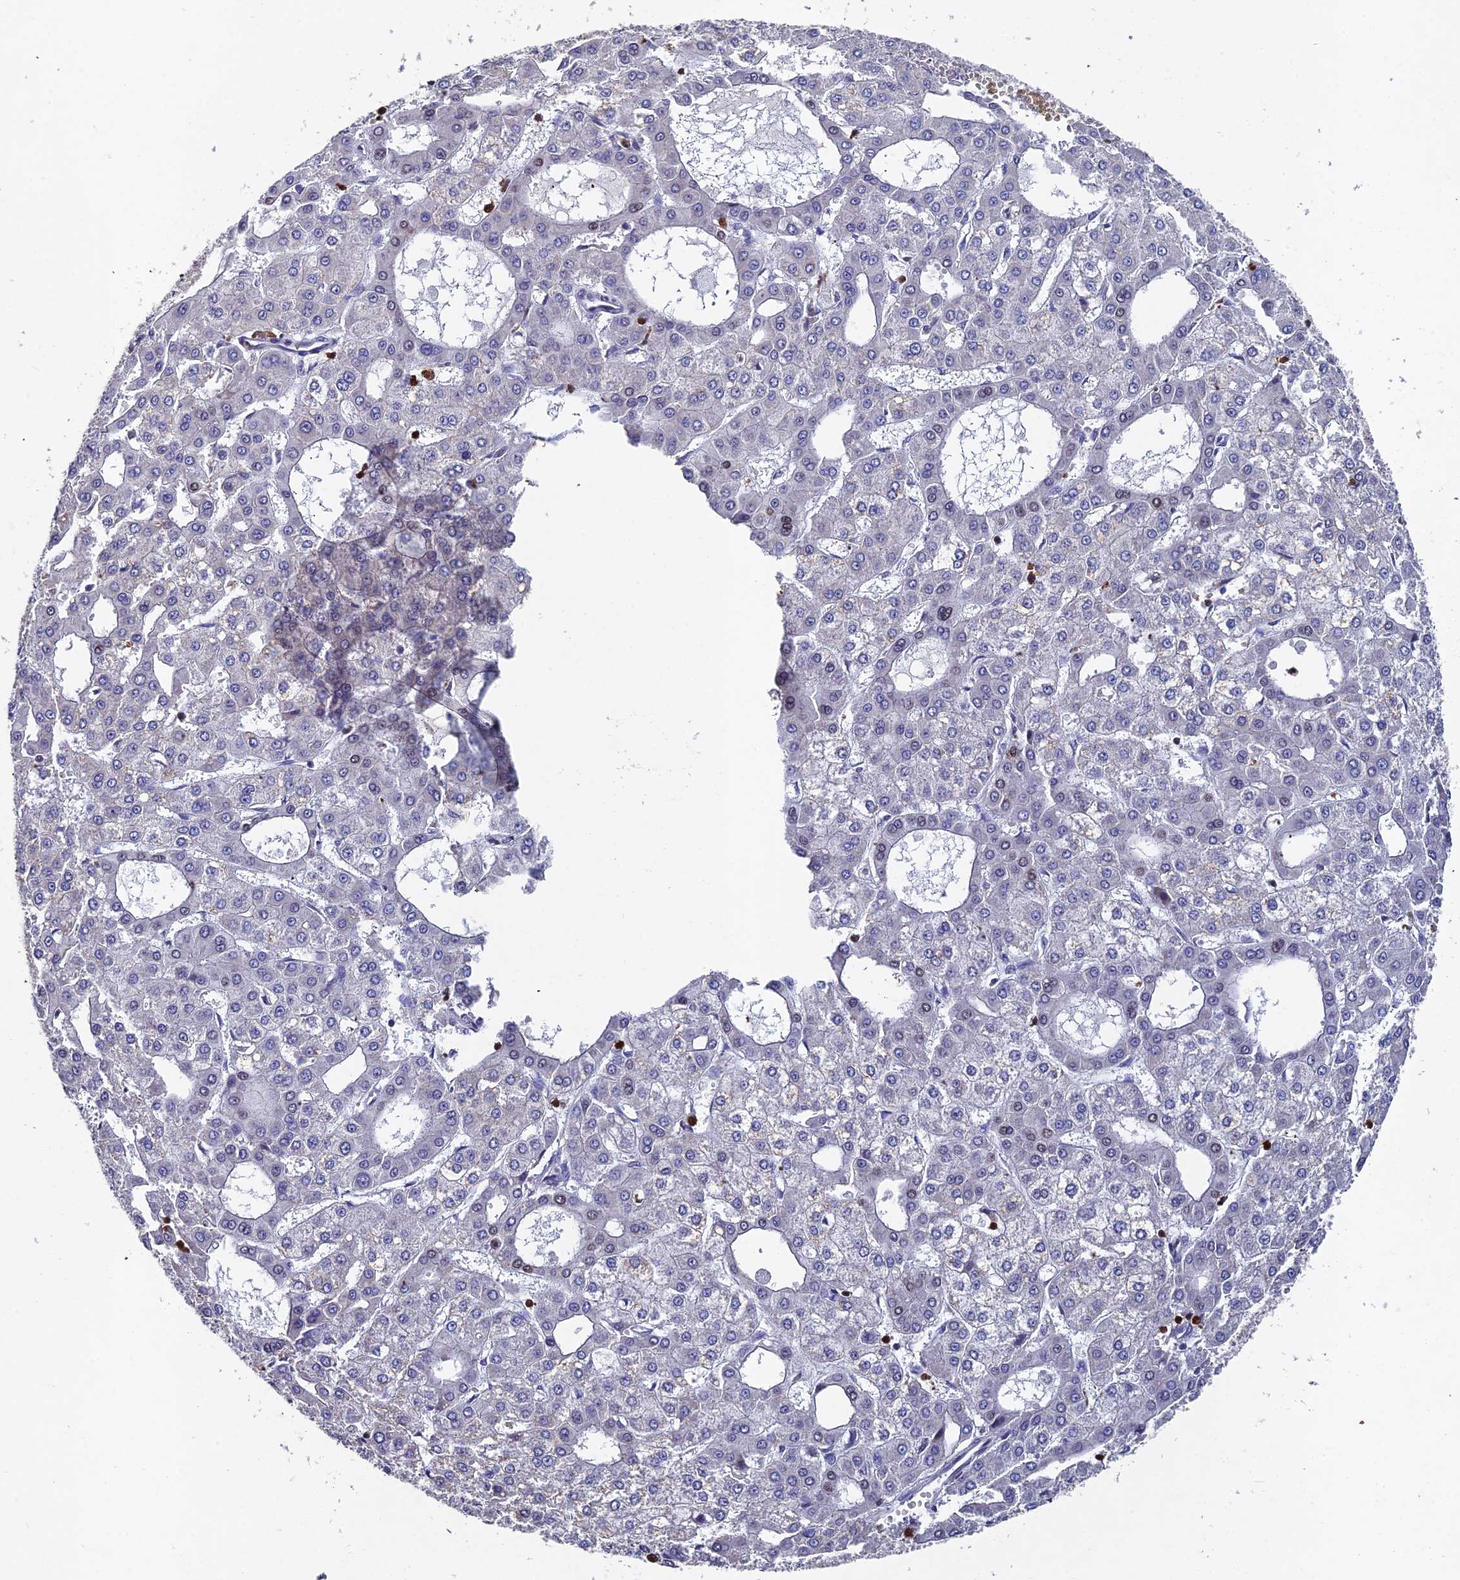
{"staining": {"intensity": "negative", "quantity": "none", "location": "none"}, "tissue": "liver cancer", "cell_type": "Tumor cells", "image_type": "cancer", "snomed": [{"axis": "morphology", "description": "Carcinoma, Hepatocellular, NOS"}, {"axis": "topography", "description": "Liver"}], "caption": "Tumor cells are negative for brown protein staining in liver cancer.", "gene": "GALK2", "patient": {"sex": "male", "age": 47}}